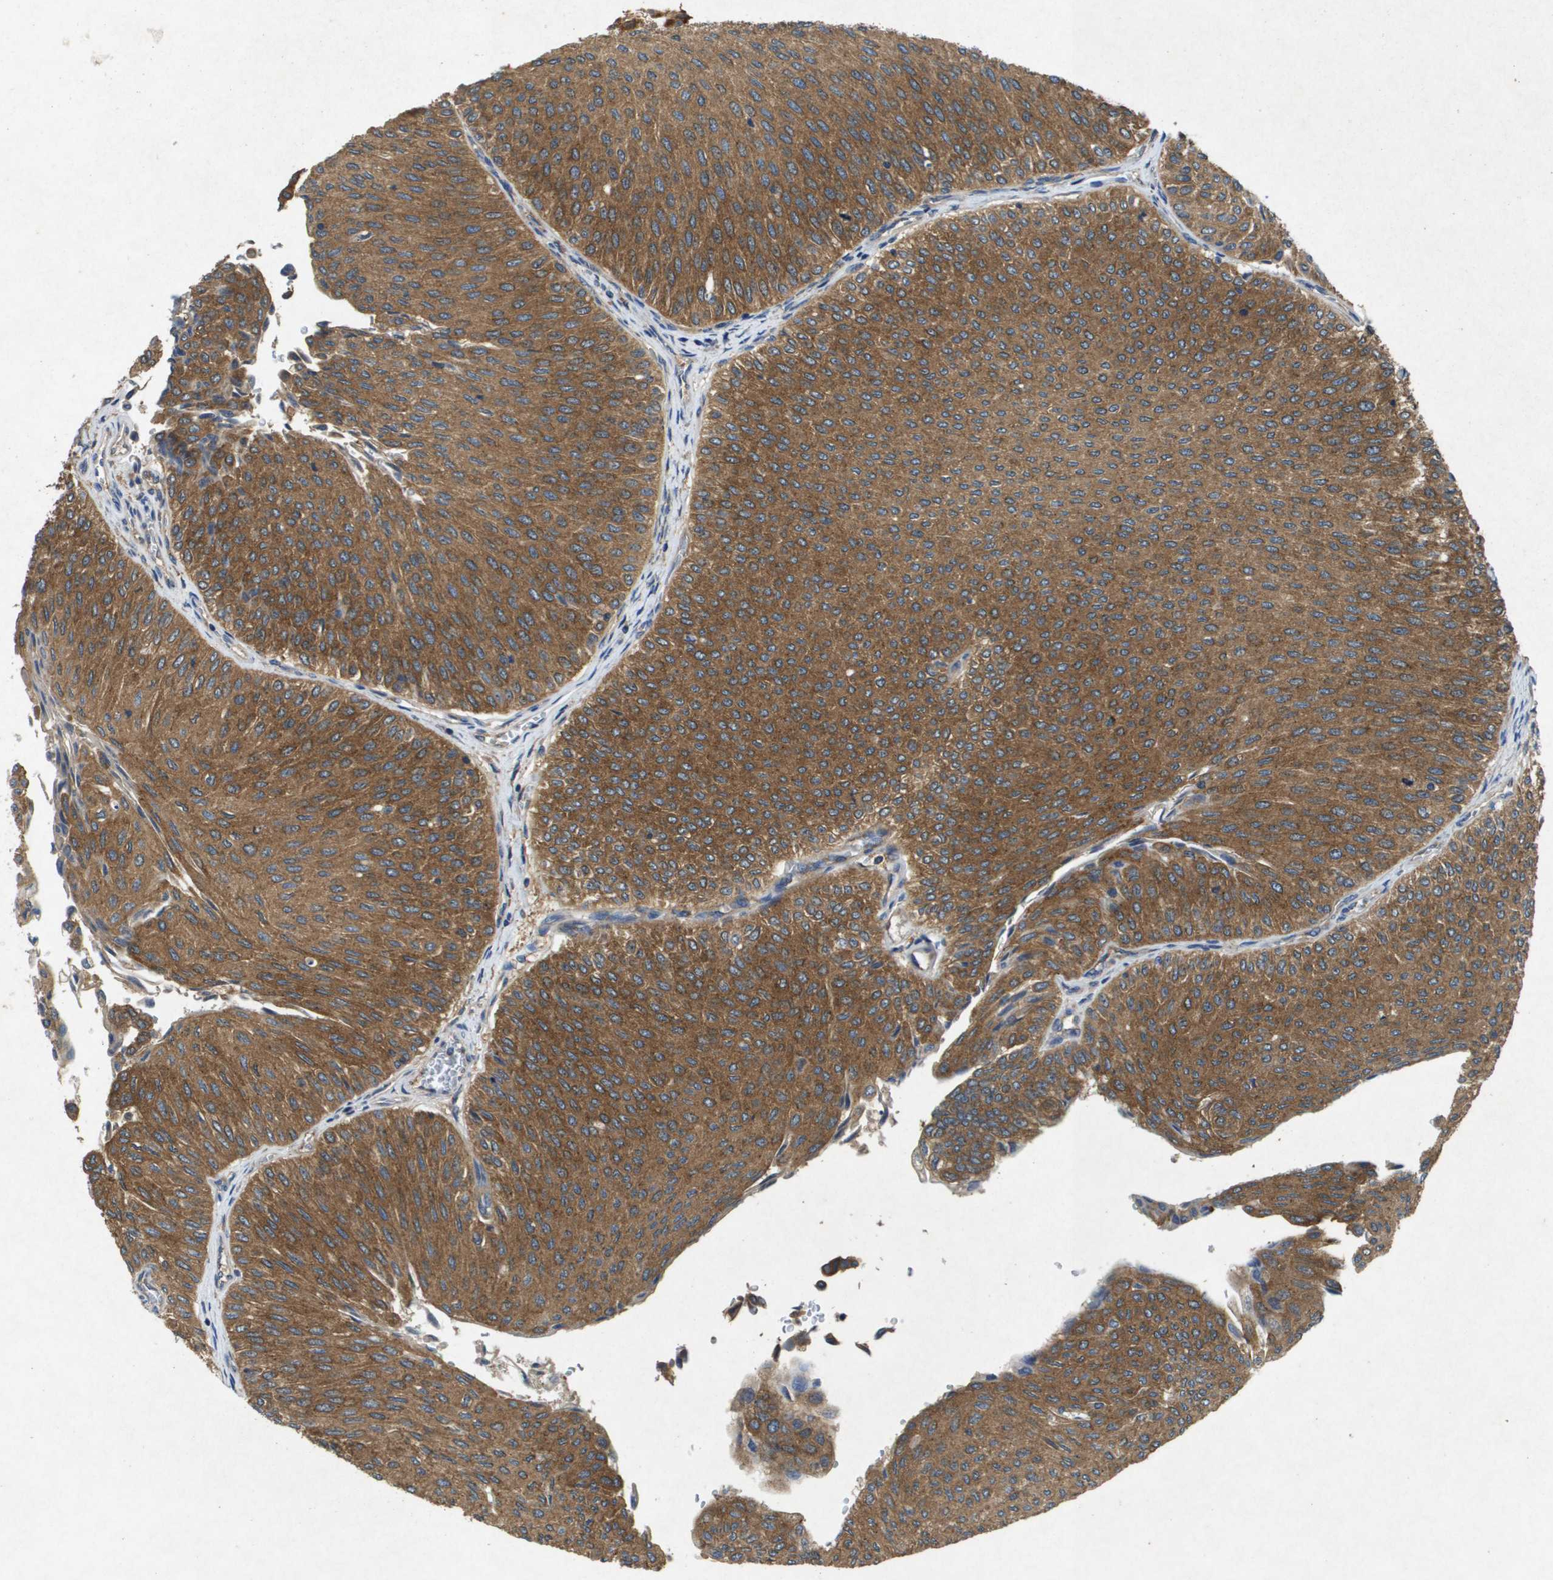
{"staining": {"intensity": "moderate", "quantity": ">75%", "location": "cytoplasmic/membranous"}, "tissue": "urothelial cancer", "cell_type": "Tumor cells", "image_type": "cancer", "snomed": [{"axis": "morphology", "description": "Urothelial carcinoma, Low grade"}, {"axis": "topography", "description": "Urinary bladder"}], "caption": "Urothelial carcinoma (low-grade) tissue demonstrates moderate cytoplasmic/membranous staining in about >75% of tumor cells", "gene": "PTPRT", "patient": {"sex": "male", "age": 78}}